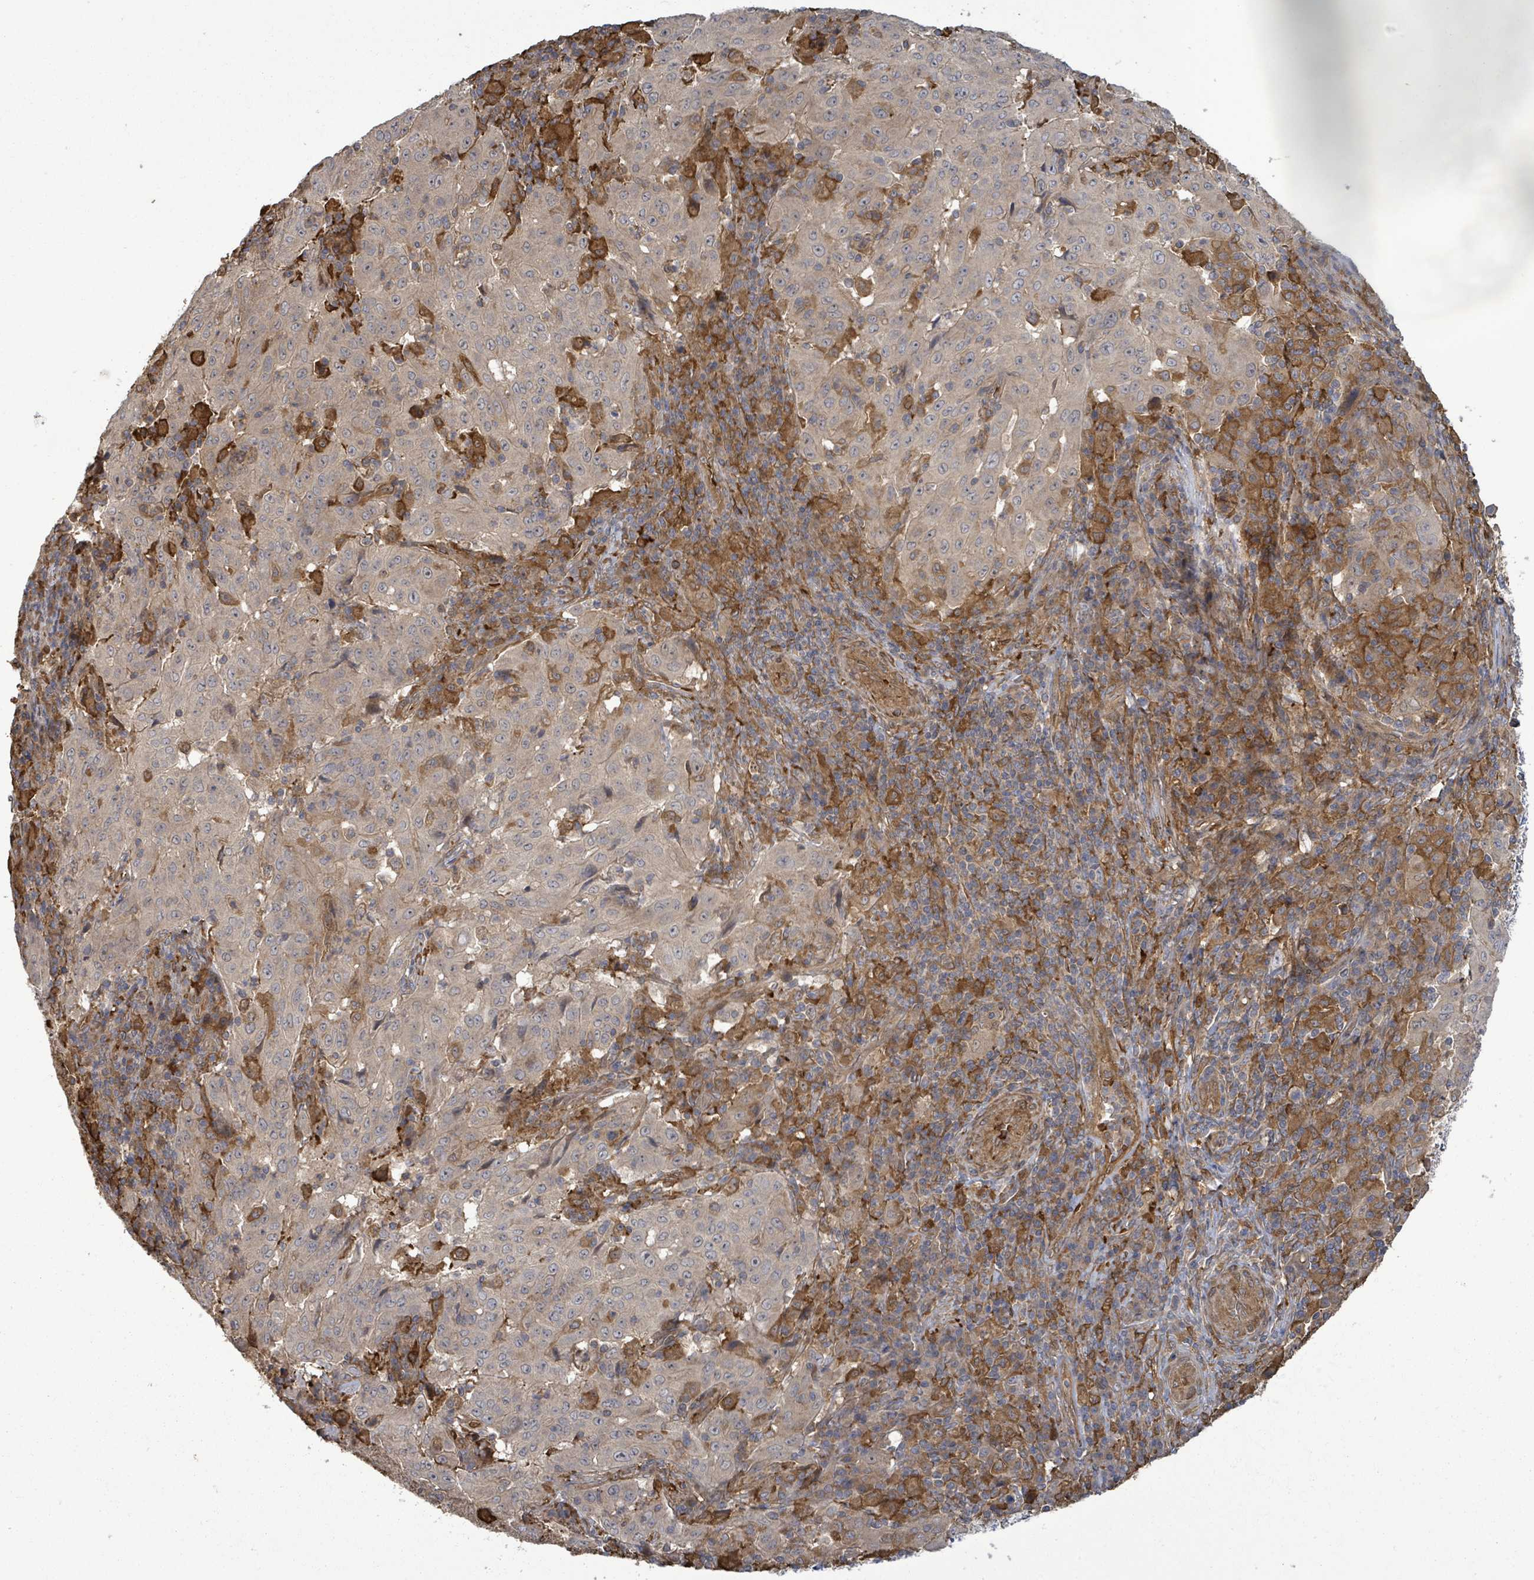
{"staining": {"intensity": "moderate", "quantity": "<25%", "location": "cytoplasmic/membranous"}, "tissue": "pancreatic cancer", "cell_type": "Tumor cells", "image_type": "cancer", "snomed": [{"axis": "morphology", "description": "Adenocarcinoma, NOS"}, {"axis": "topography", "description": "Pancreas"}], "caption": "Tumor cells display low levels of moderate cytoplasmic/membranous expression in about <25% of cells in human pancreatic adenocarcinoma.", "gene": "MAP3K6", "patient": {"sex": "male", "age": 63}}